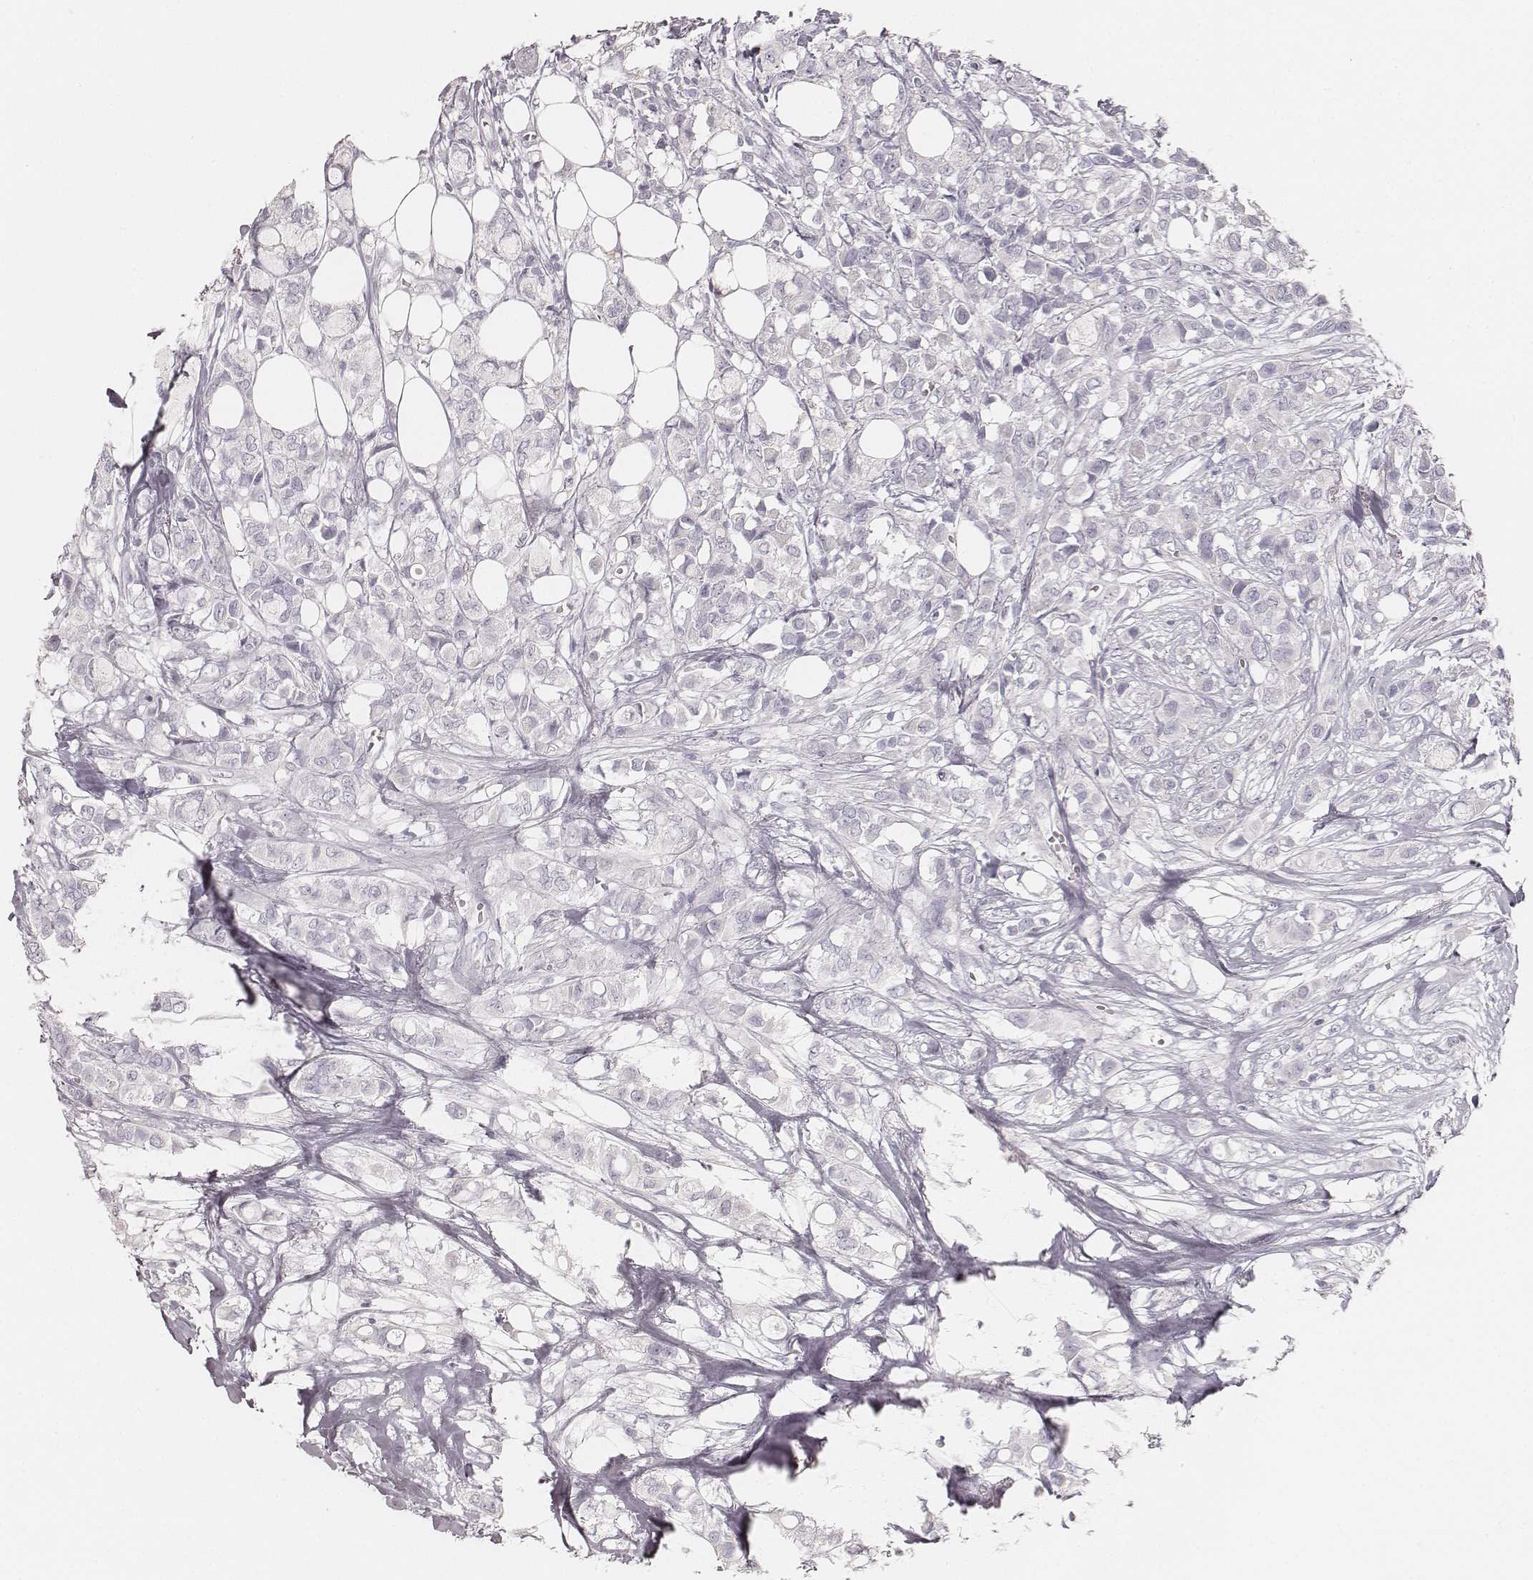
{"staining": {"intensity": "negative", "quantity": "none", "location": "none"}, "tissue": "breast cancer", "cell_type": "Tumor cells", "image_type": "cancer", "snomed": [{"axis": "morphology", "description": "Duct carcinoma"}, {"axis": "topography", "description": "Breast"}], "caption": "The histopathology image displays no staining of tumor cells in breast intraductal carcinoma. (IHC, brightfield microscopy, high magnification).", "gene": "KRT31", "patient": {"sex": "female", "age": 85}}